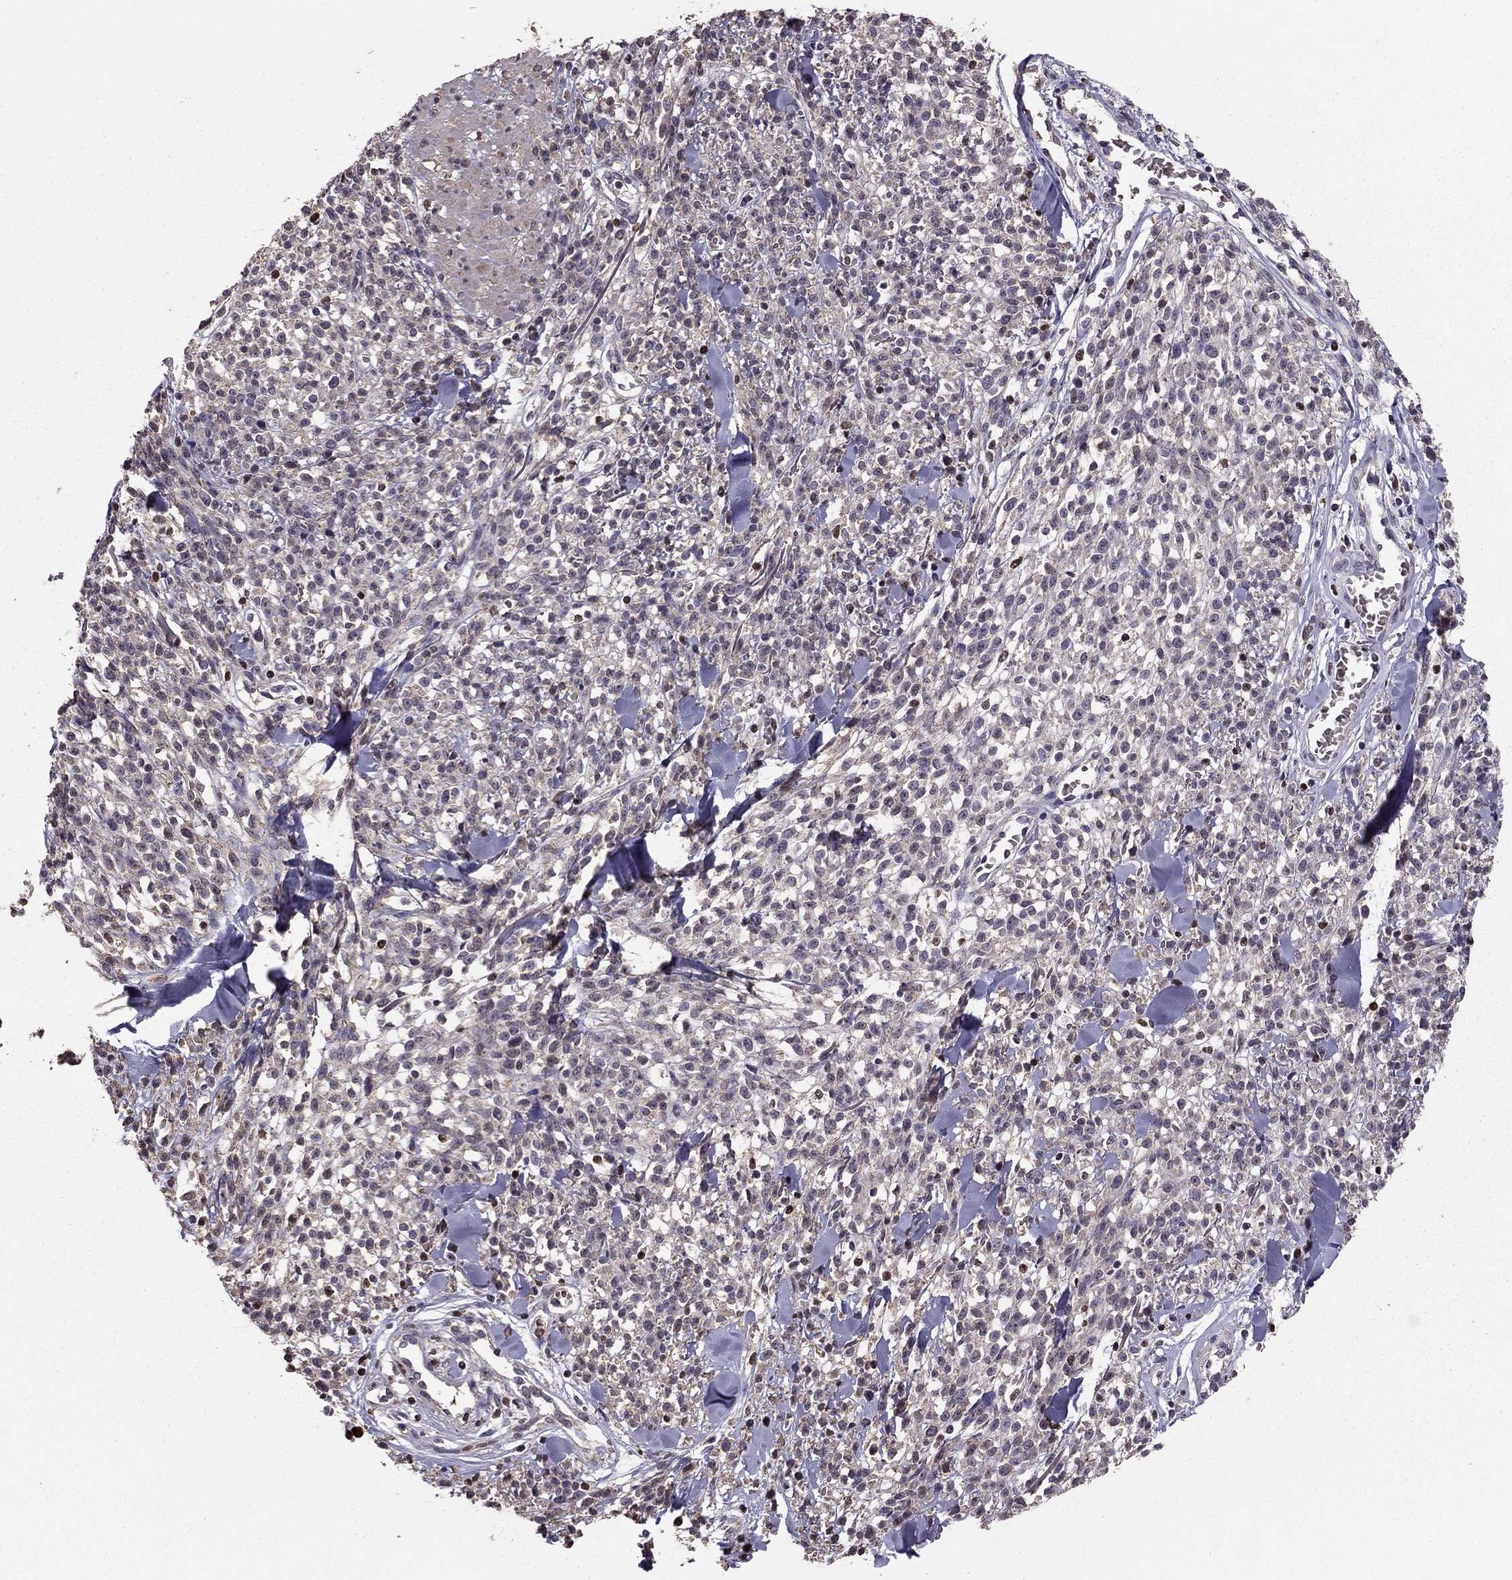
{"staining": {"intensity": "negative", "quantity": "none", "location": "none"}, "tissue": "melanoma", "cell_type": "Tumor cells", "image_type": "cancer", "snomed": [{"axis": "morphology", "description": "Malignant melanoma, NOS"}, {"axis": "topography", "description": "Skin"}, {"axis": "topography", "description": "Skin of trunk"}], "caption": "DAB (3,3'-diaminobenzidine) immunohistochemical staining of human malignant melanoma shows no significant expression in tumor cells.", "gene": "HCN1", "patient": {"sex": "male", "age": 74}}